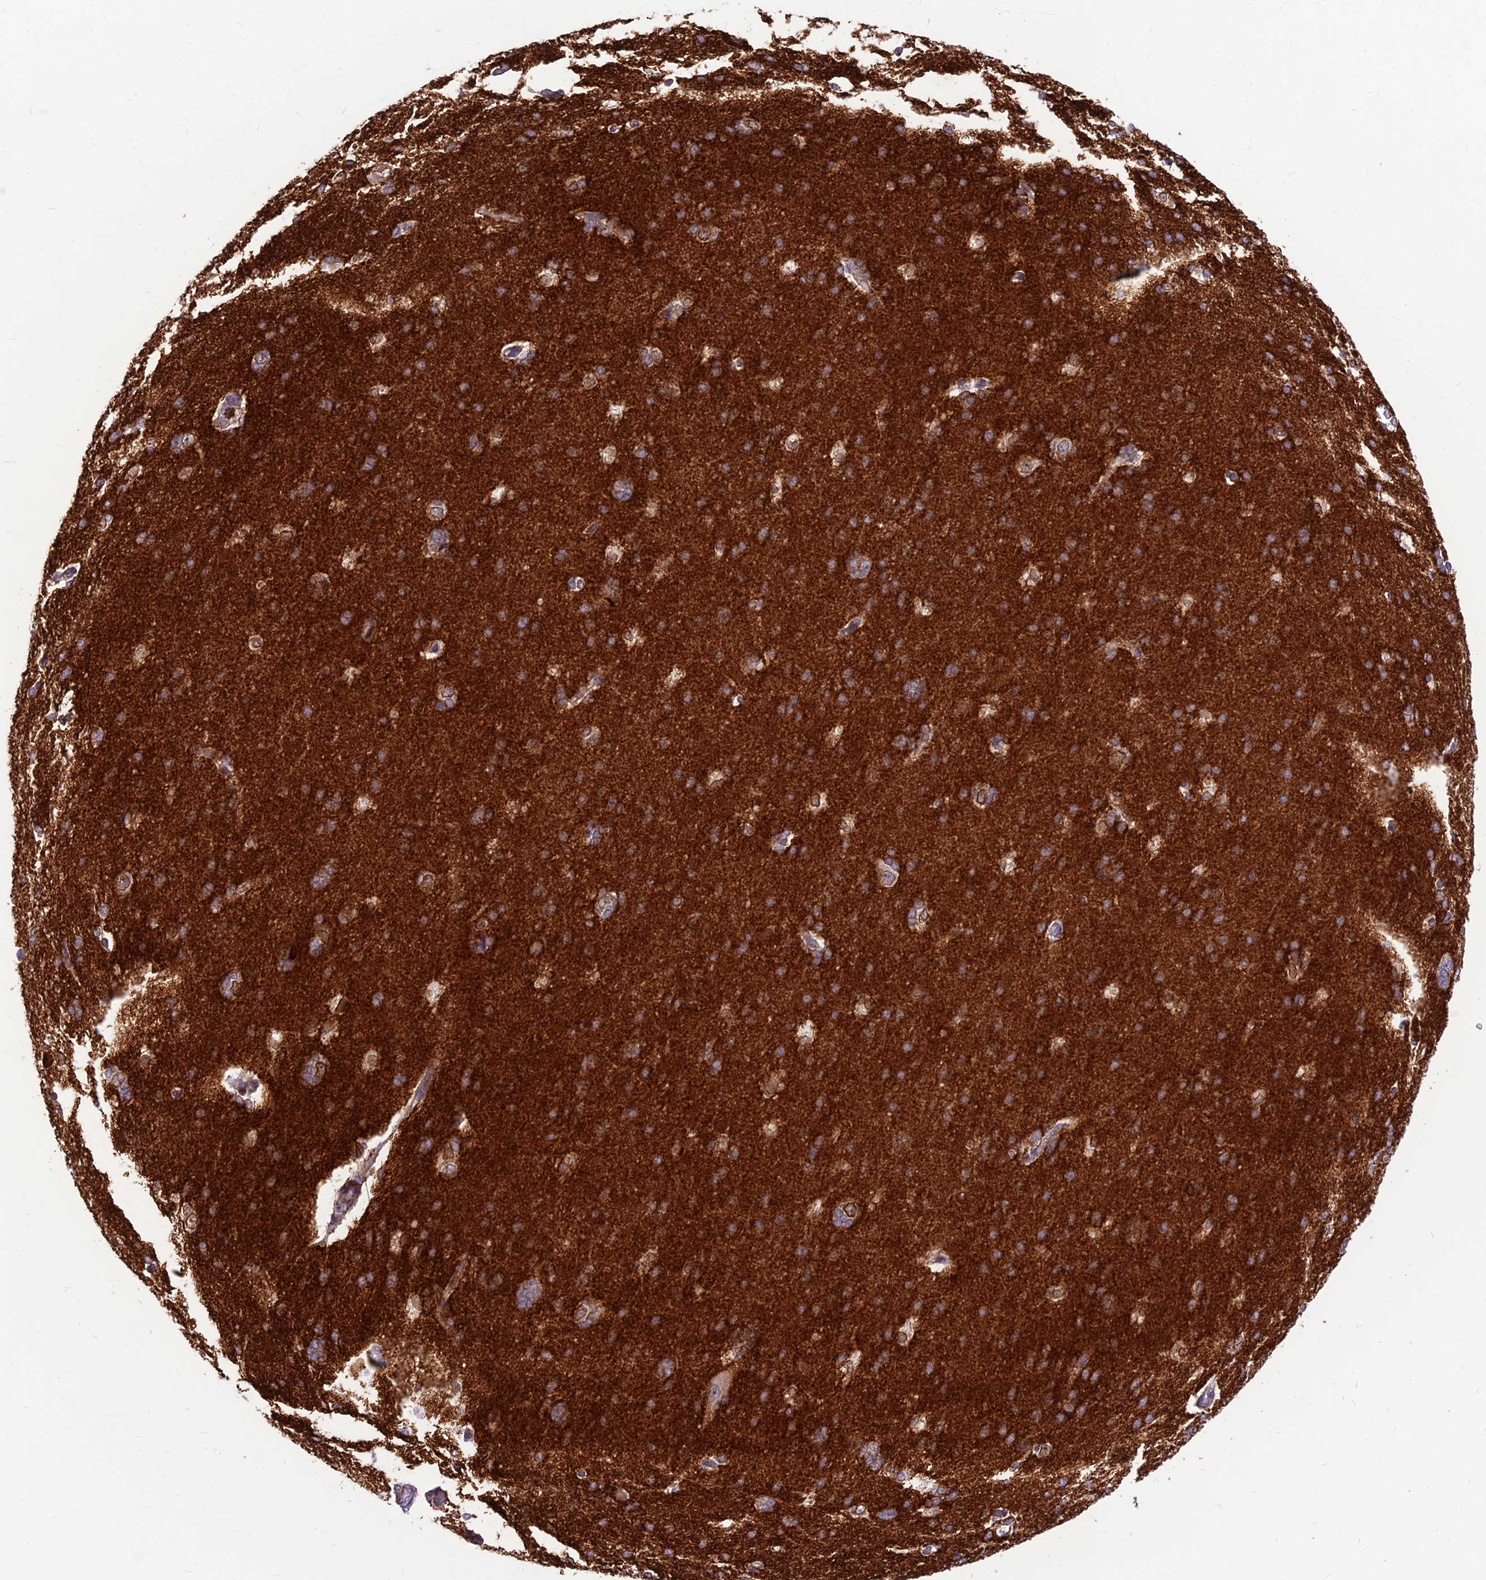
{"staining": {"intensity": "weak", "quantity": "25%-75%", "location": "cytoplasmic/membranous"}, "tissue": "cerebral cortex", "cell_type": "Endothelial cells", "image_type": "normal", "snomed": [{"axis": "morphology", "description": "Normal tissue, NOS"}, {"axis": "topography", "description": "Cerebral cortex"}], "caption": "This histopathology image exhibits normal cerebral cortex stained with IHC to label a protein in brown. The cytoplasmic/membranous of endothelial cells show weak positivity for the protein. Nuclei are counter-stained blue.", "gene": "ST8SIA5", "patient": {"sex": "male", "age": 62}}